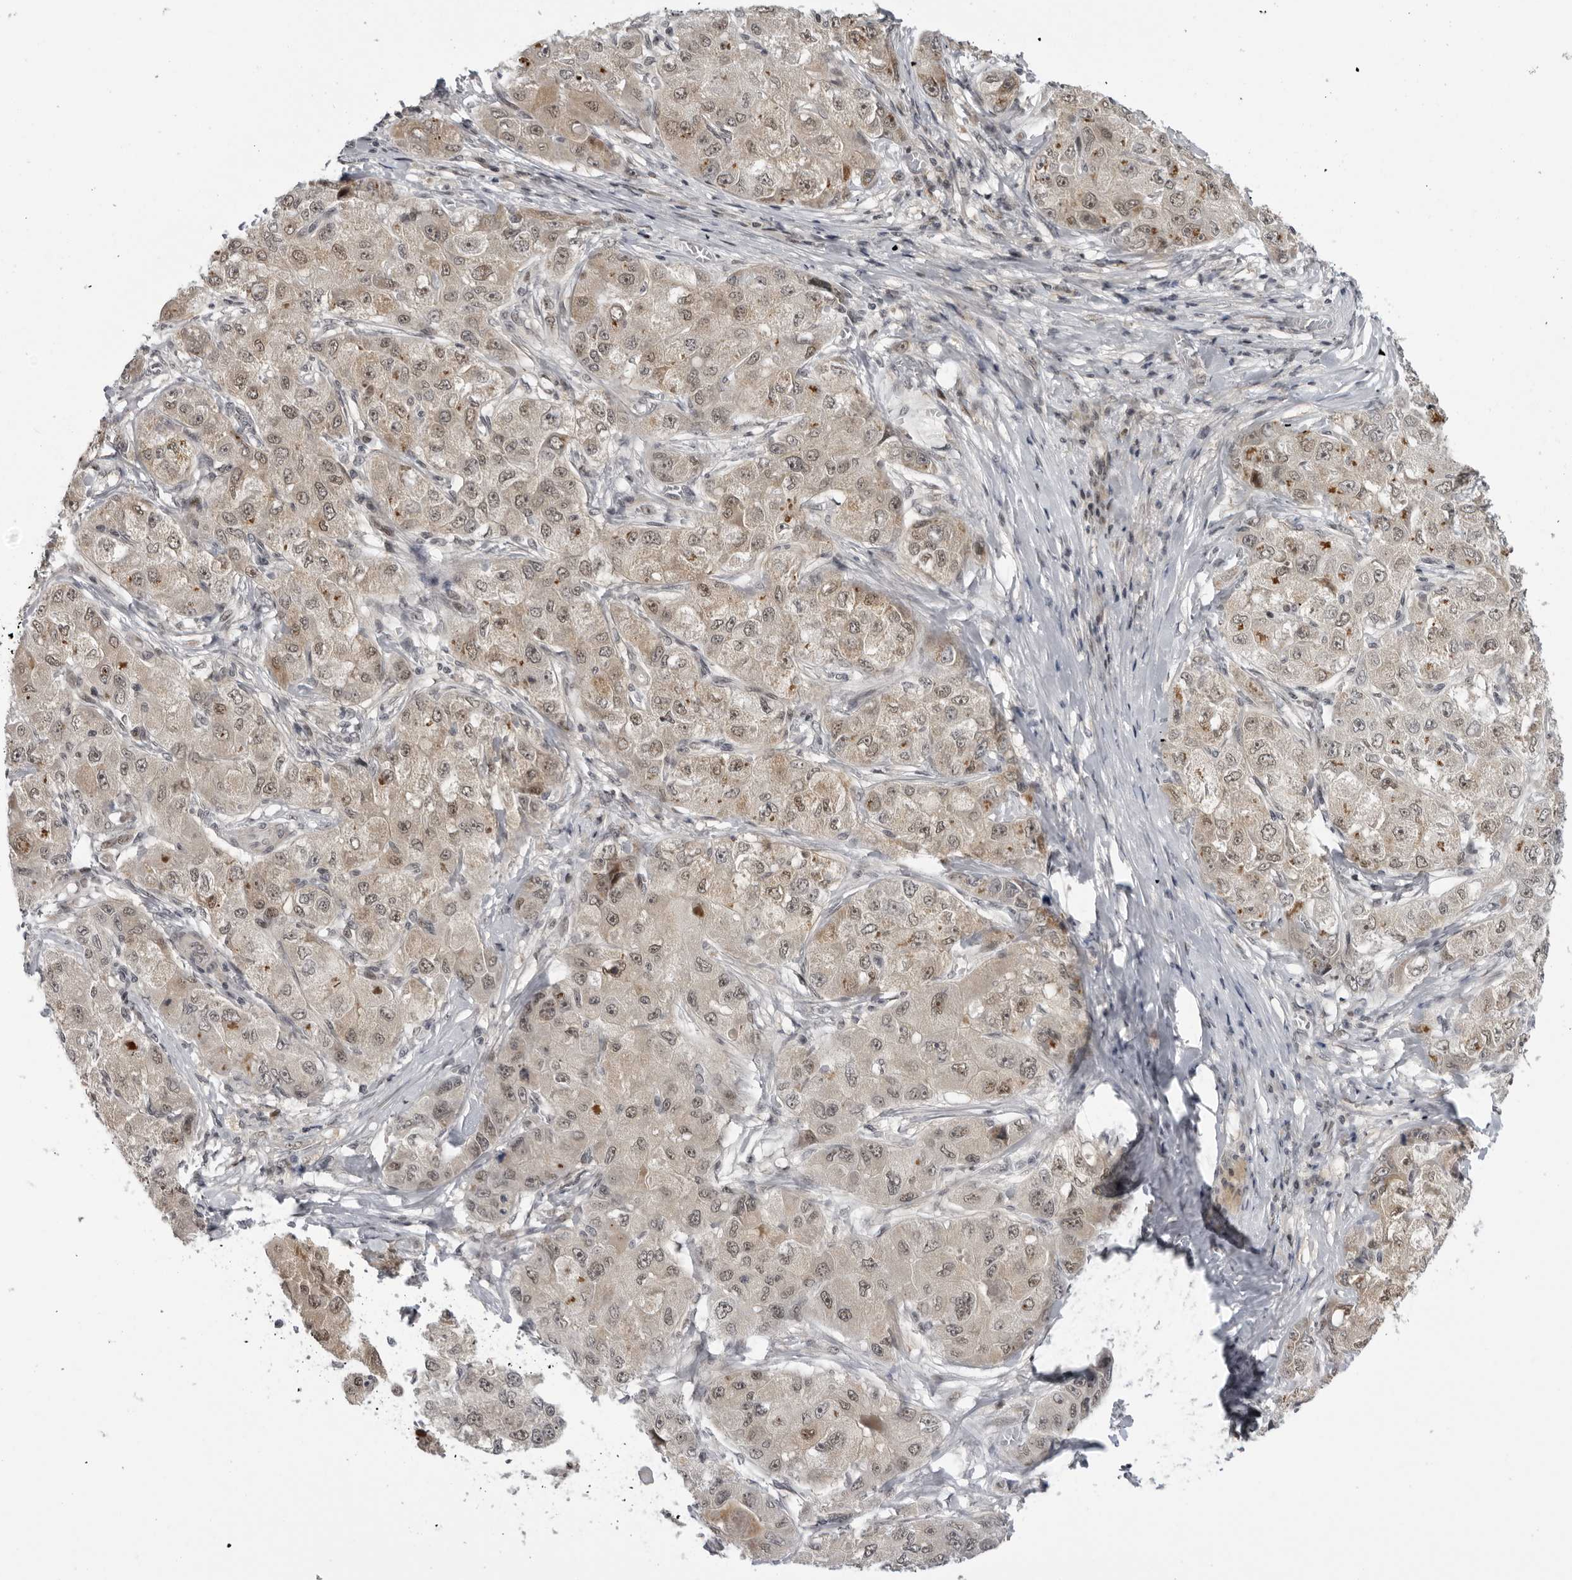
{"staining": {"intensity": "weak", "quantity": ">75%", "location": "cytoplasmic/membranous,nuclear"}, "tissue": "liver cancer", "cell_type": "Tumor cells", "image_type": "cancer", "snomed": [{"axis": "morphology", "description": "Carcinoma, Hepatocellular, NOS"}, {"axis": "topography", "description": "Liver"}], "caption": "Liver cancer (hepatocellular carcinoma) stained for a protein (brown) demonstrates weak cytoplasmic/membranous and nuclear positive positivity in about >75% of tumor cells.", "gene": "ALPK2", "patient": {"sex": "male", "age": 80}}